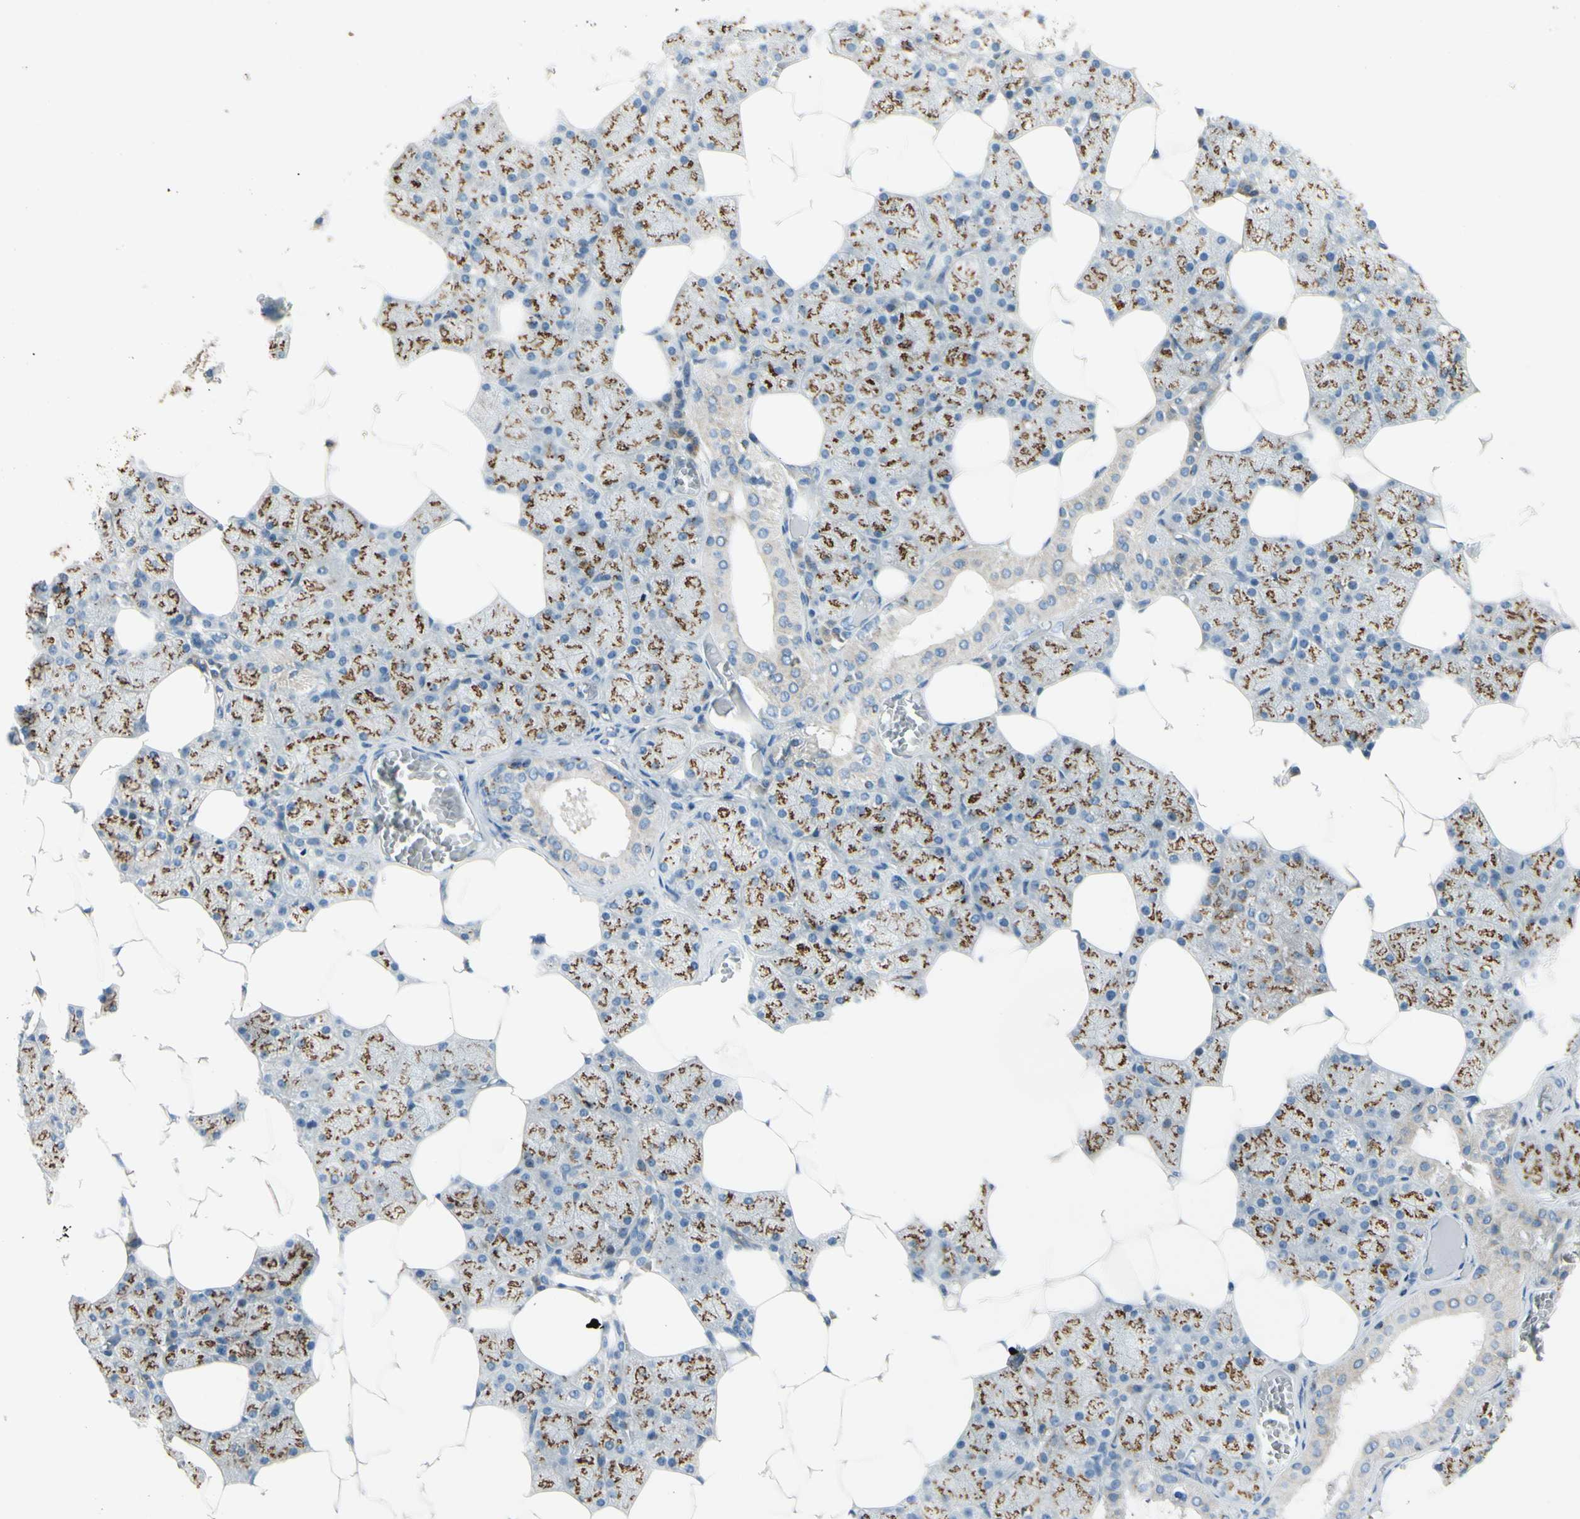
{"staining": {"intensity": "strong", "quantity": ">75%", "location": "cytoplasmic/membranous"}, "tissue": "salivary gland", "cell_type": "Glandular cells", "image_type": "normal", "snomed": [{"axis": "morphology", "description": "Normal tissue, NOS"}, {"axis": "topography", "description": "Salivary gland"}], "caption": "IHC photomicrograph of normal salivary gland: salivary gland stained using immunohistochemistry (IHC) displays high levels of strong protein expression localized specifically in the cytoplasmic/membranous of glandular cells, appearing as a cytoplasmic/membranous brown color.", "gene": "GALNT5", "patient": {"sex": "male", "age": 62}}